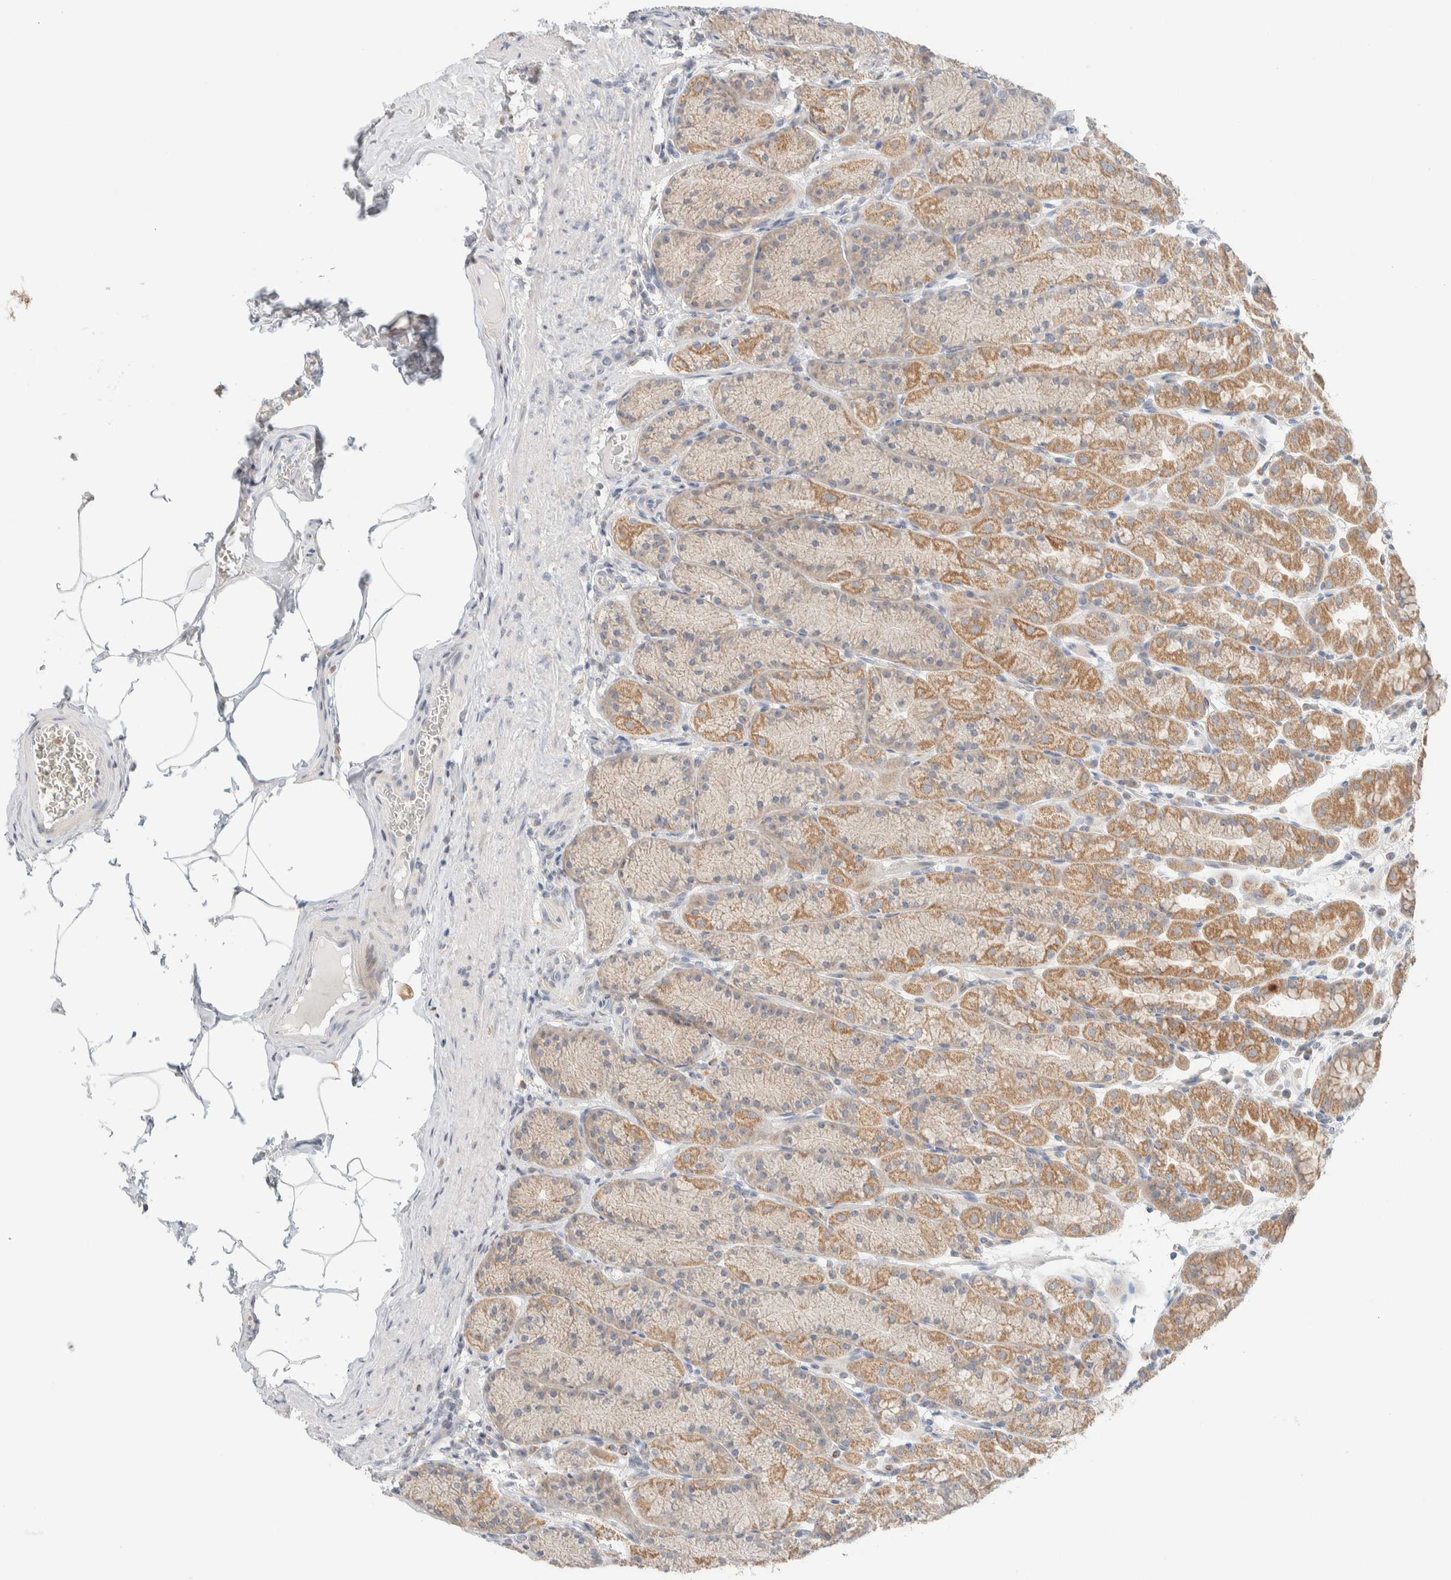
{"staining": {"intensity": "moderate", "quantity": ">75%", "location": "cytoplasmic/membranous"}, "tissue": "stomach", "cell_type": "Glandular cells", "image_type": "normal", "snomed": [{"axis": "morphology", "description": "Normal tissue, NOS"}, {"axis": "topography", "description": "Stomach"}], "caption": "Glandular cells display moderate cytoplasmic/membranous expression in about >75% of cells in normal stomach. Using DAB (brown) and hematoxylin (blue) stains, captured at high magnification using brightfield microscopy.", "gene": "HDHD3", "patient": {"sex": "male", "age": 42}}